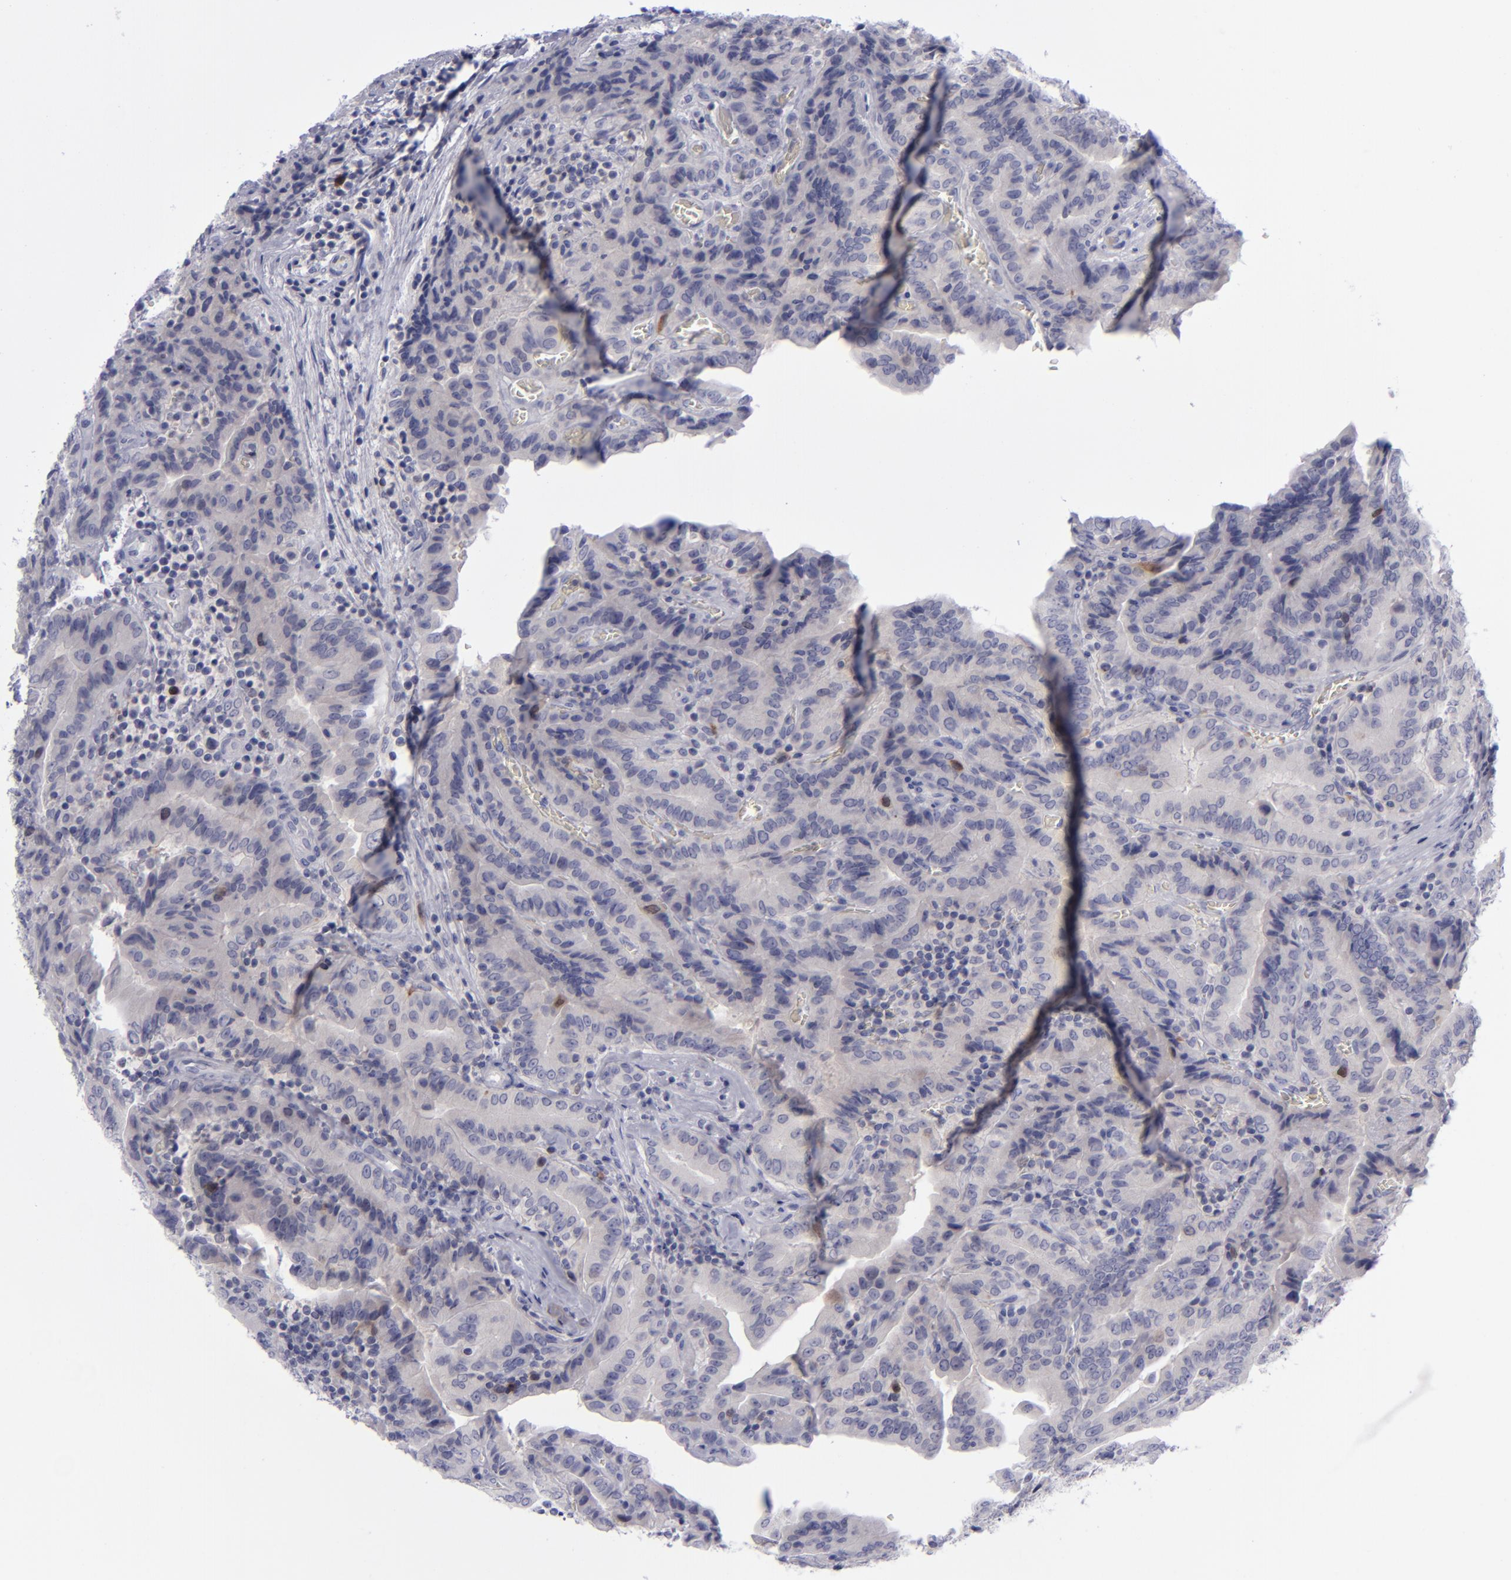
{"staining": {"intensity": "negative", "quantity": "none", "location": "none"}, "tissue": "thyroid cancer", "cell_type": "Tumor cells", "image_type": "cancer", "snomed": [{"axis": "morphology", "description": "Papillary adenocarcinoma, NOS"}, {"axis": "topography", "description": "Thyroid gland"}], "caption": "High magnification brightfield microscopy of thyroid papillary adenocarcinoma stained with DAB (3,3'-diaminobenzidine) (brown) and counterstained with hematoxylin (blue): tumor cells show no significant staining.", "gene": "AURKA", "patient": {"sex": "female", "age": 71}}